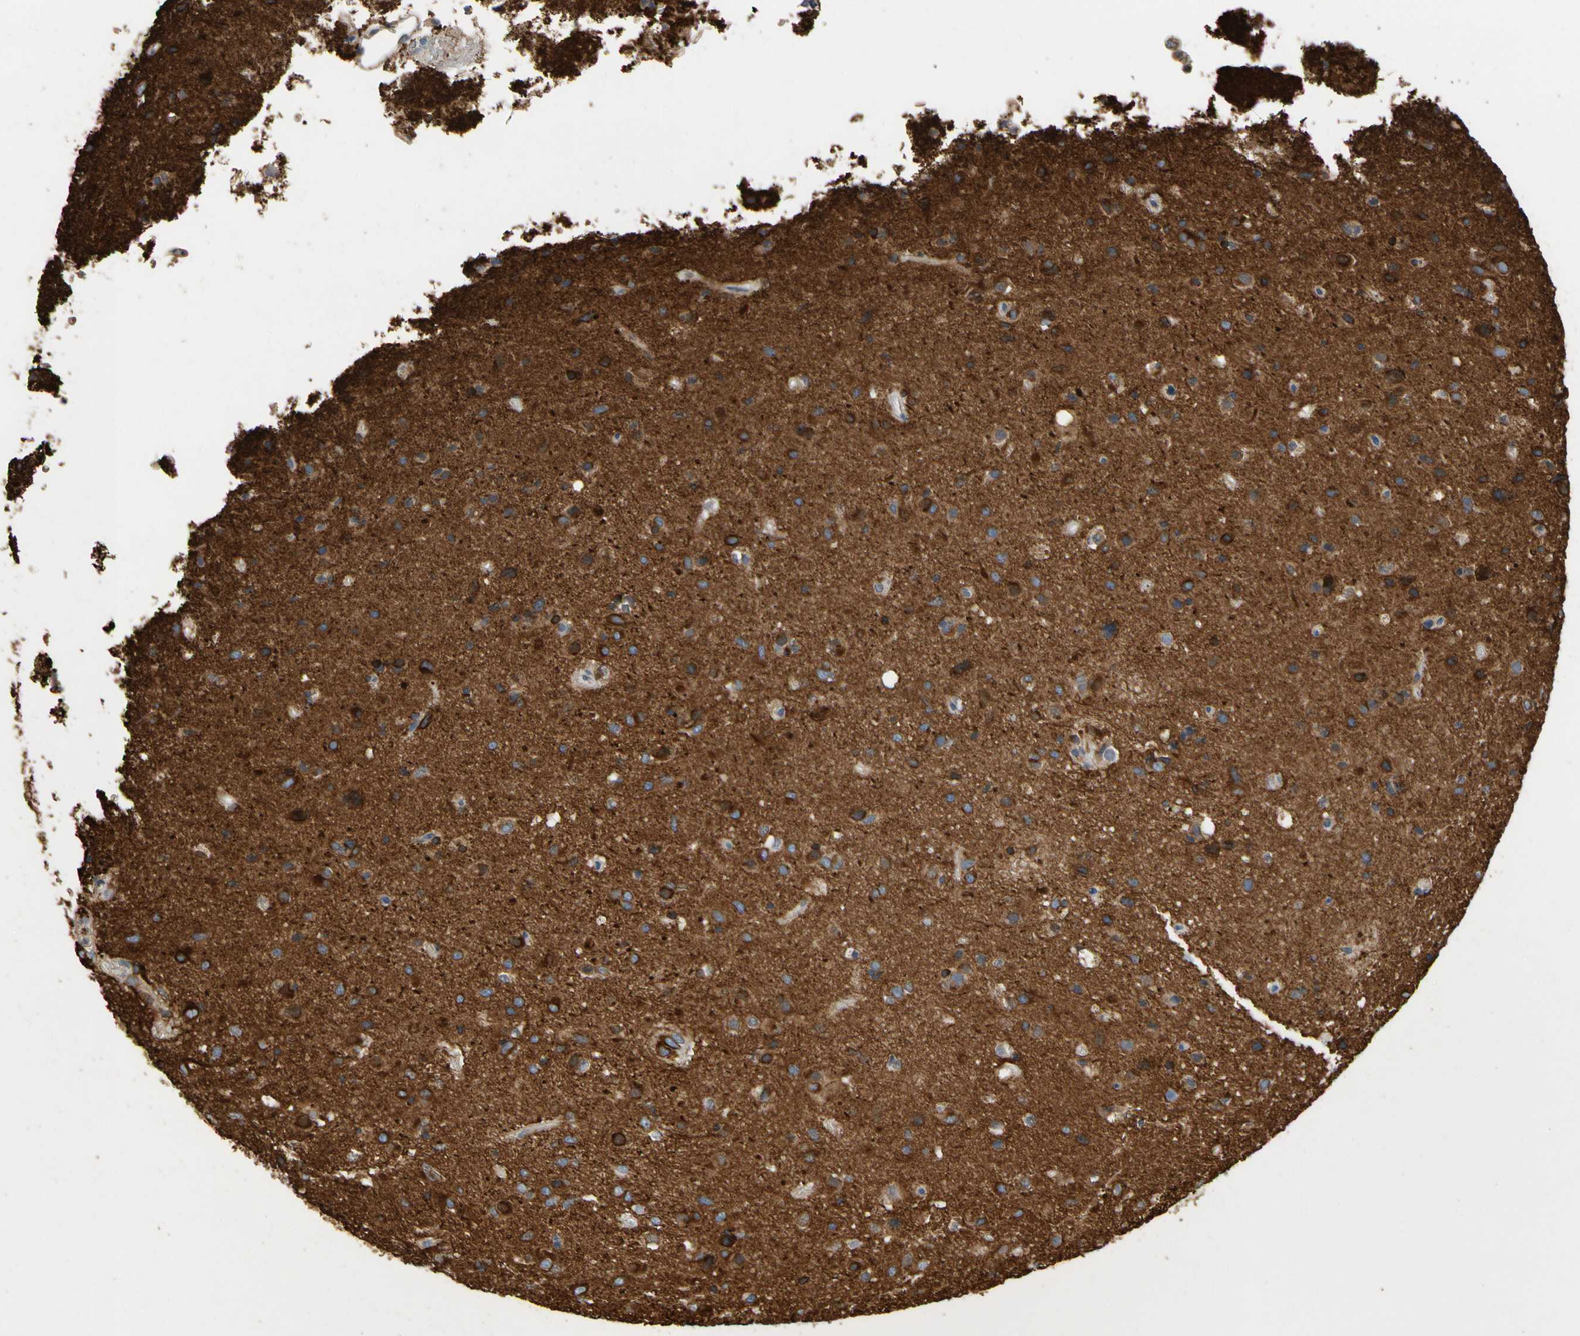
{"staining": {"intensity": "moderate", "quantity": "25%-75%", "location": "cytoplasmic/membranous"}, "tissue": "glioma", "cell_type": "Tumor cells", "image_type": "cancer", "snomed": [{"axis": "morphology", "description": "Glioma, malignant, Low grade"}, {"axis": "topography", "description": "Brain"}], "caption": "Tumor cells demonstrate moderate cytoplasmic/membranous positivity in about 25%-75% of cells in malignant glioma (low-grade). (DAB (3,3'-diaminobenzidine) = brown stain, brightfield microscopy at high magnification).", "gene": "TUBA1A", "patient": {"sex": "male", "age": 77}}